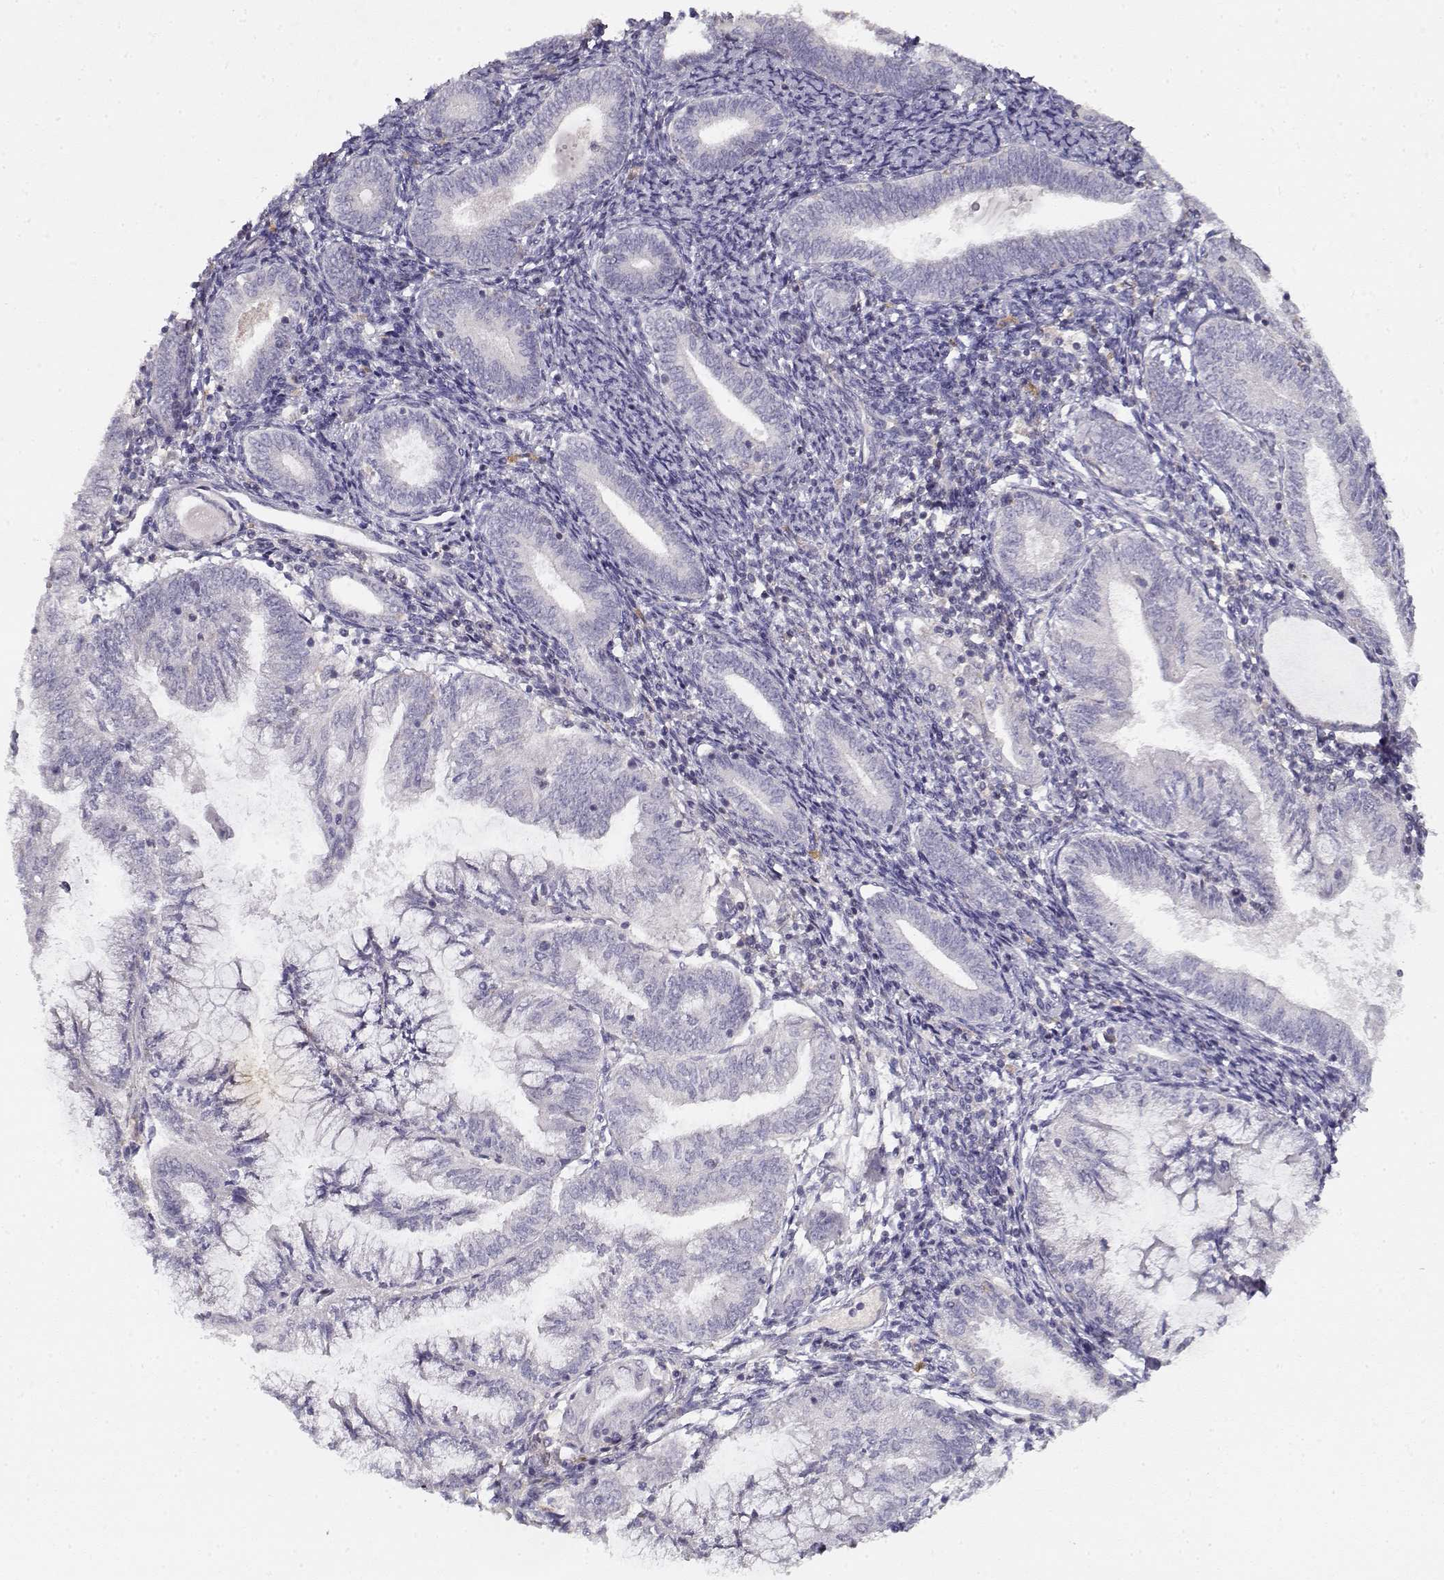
{"staining": {"intensity": "negative", "quantity": "none", "location": "none"}, "tissue": "endometrial cancer", "cell_type": "Tumor cells", "image_type": "cancer", "snomed": [{"axis": "morphology", "description": "Adenocarcinoma, NOS"}, {"axis": "topography", "description": "Endometrium"}], "caption": "Histopathology image shows no significant protein staining in tumor cells of endometrial adenocarcinoma.", "gene": "VAV1", "patient": {"sex": "female", "age": 55}}